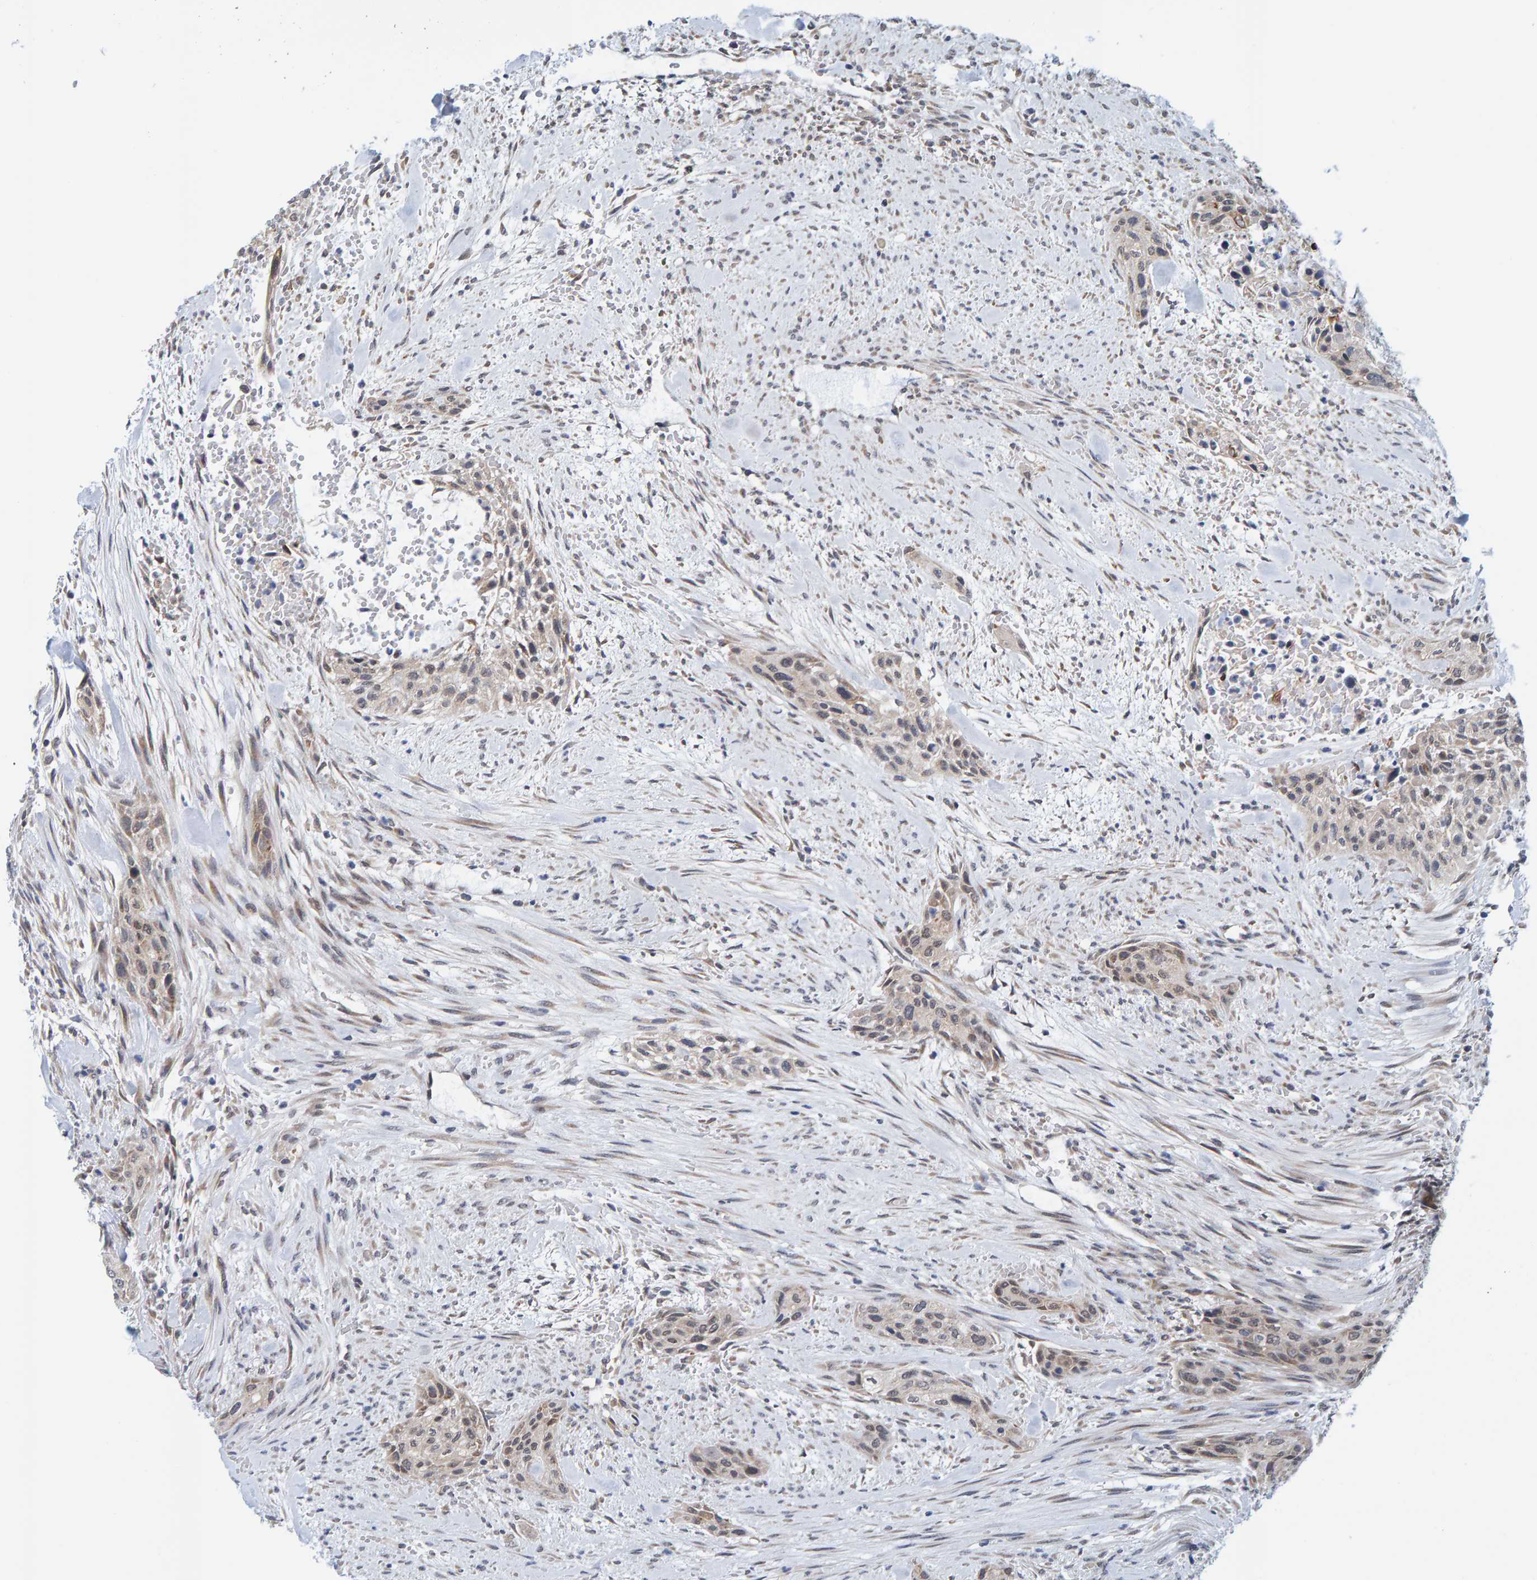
{"staining": {"intensity": "weak", "quantity": "<25%", "location": "cytoplasmic/membranous,nuclear"}, "tissue": "urothelial cancer", "cell_type": "Tumor cells", "image_type": "cancer", "snomed": [{"axis": "morphology", "description": "Urothelial carcinoma, High grade"}, {"axis": "topography", "description": "Urinary bladder"}], "caption": "Tumor cells are negative for protein expression in human urothelial cancer.", "gene": "SCRN2", "patient": {"sex": "male", "age": 35}}